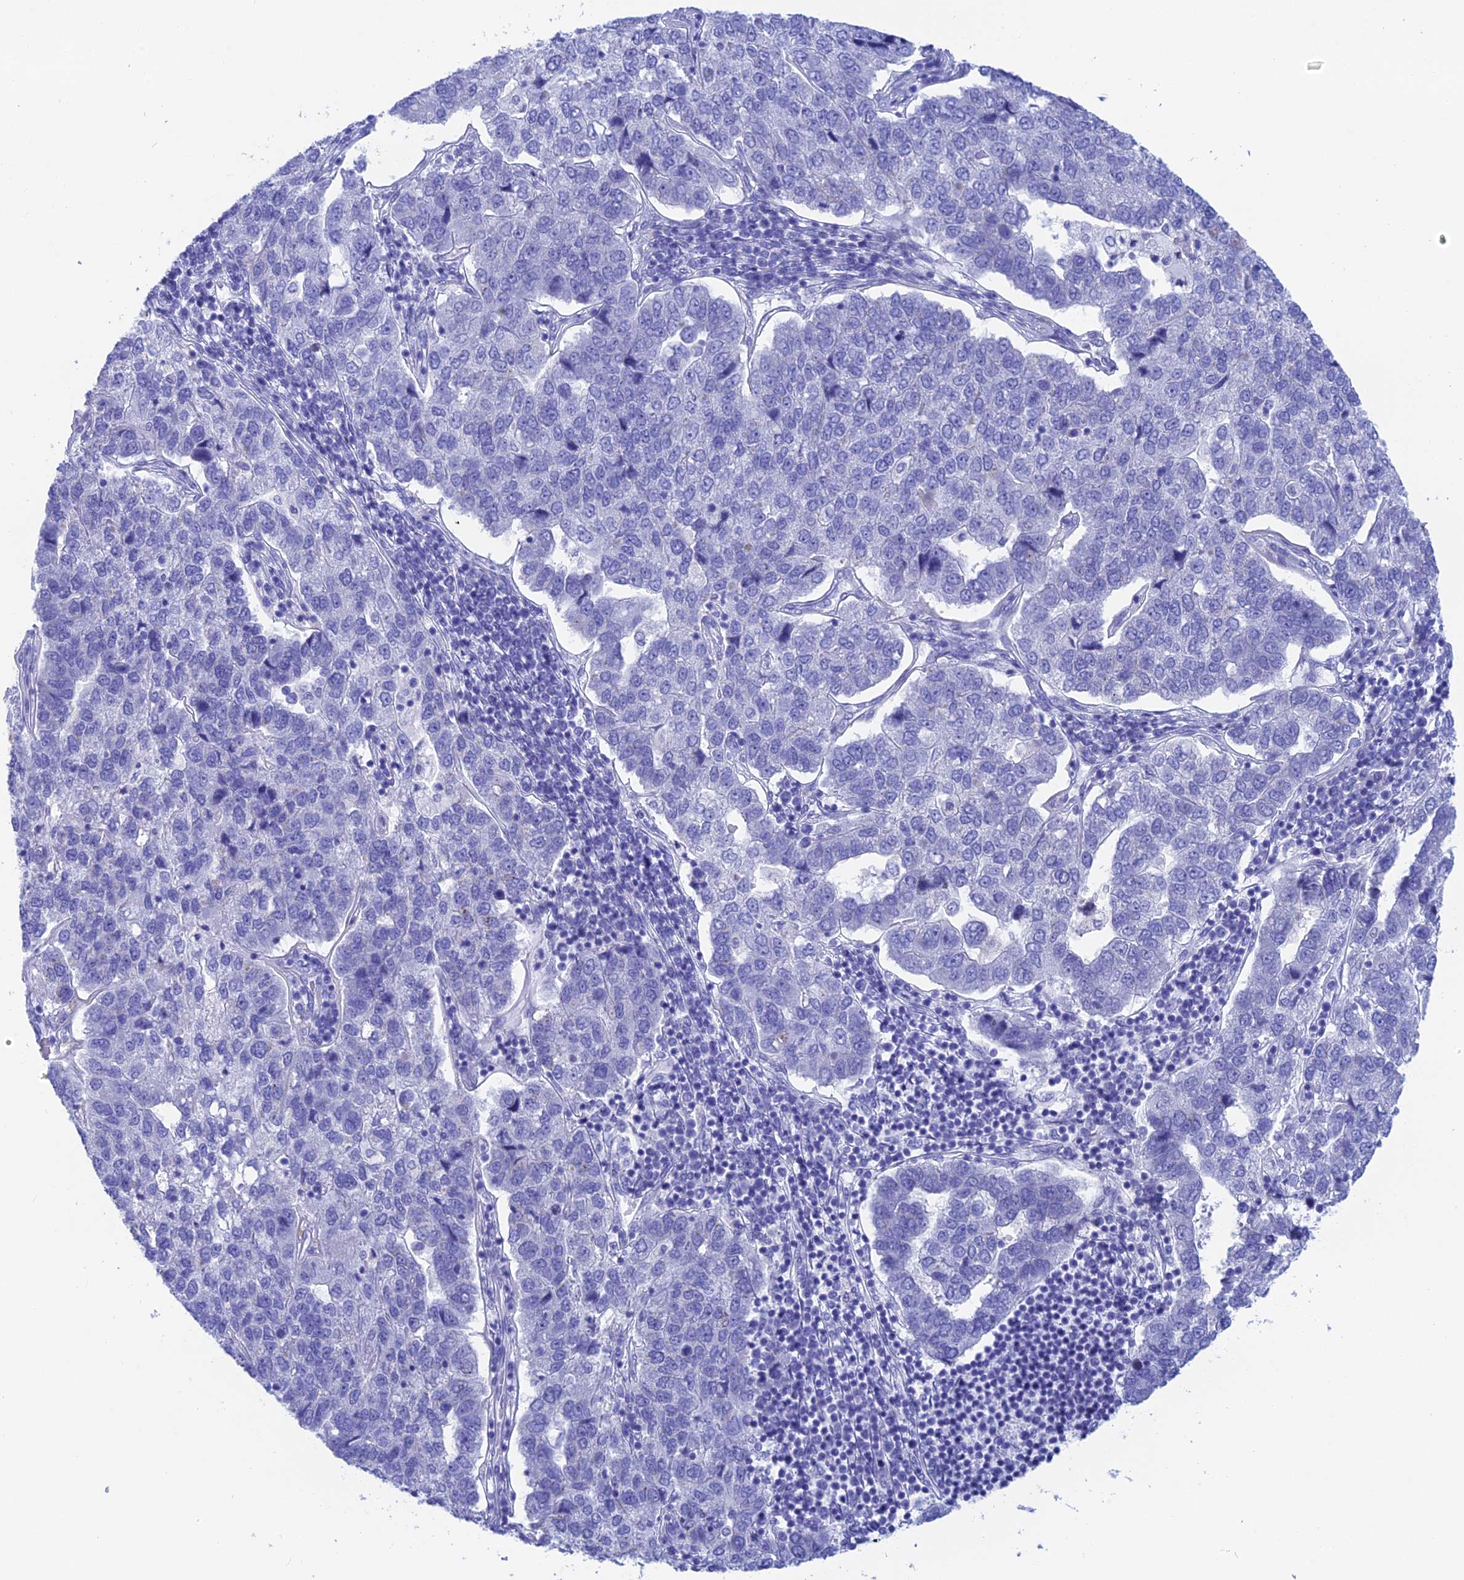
{"staining": {"intensity": "negative", "quantity": "none", "location": "none"}, "tissue": "pancreatic cancer", "cell_type": "Tumor cells", "image_type": "cancer", "snomed": [{"axis": "morphology", "description": "Adenocarcinoma, NOS"}, {"axis": "topography", "description": "Pancreas"}], "caption": "An immunohistochemistry (IHC) micrograph of pancreatic adenocarcinoma is shown. There is no staining in tumor cells of pancreatic adenocarcinoma.", "gene": "ERICH4", "patient": {"sex": "female", "age": 61}}